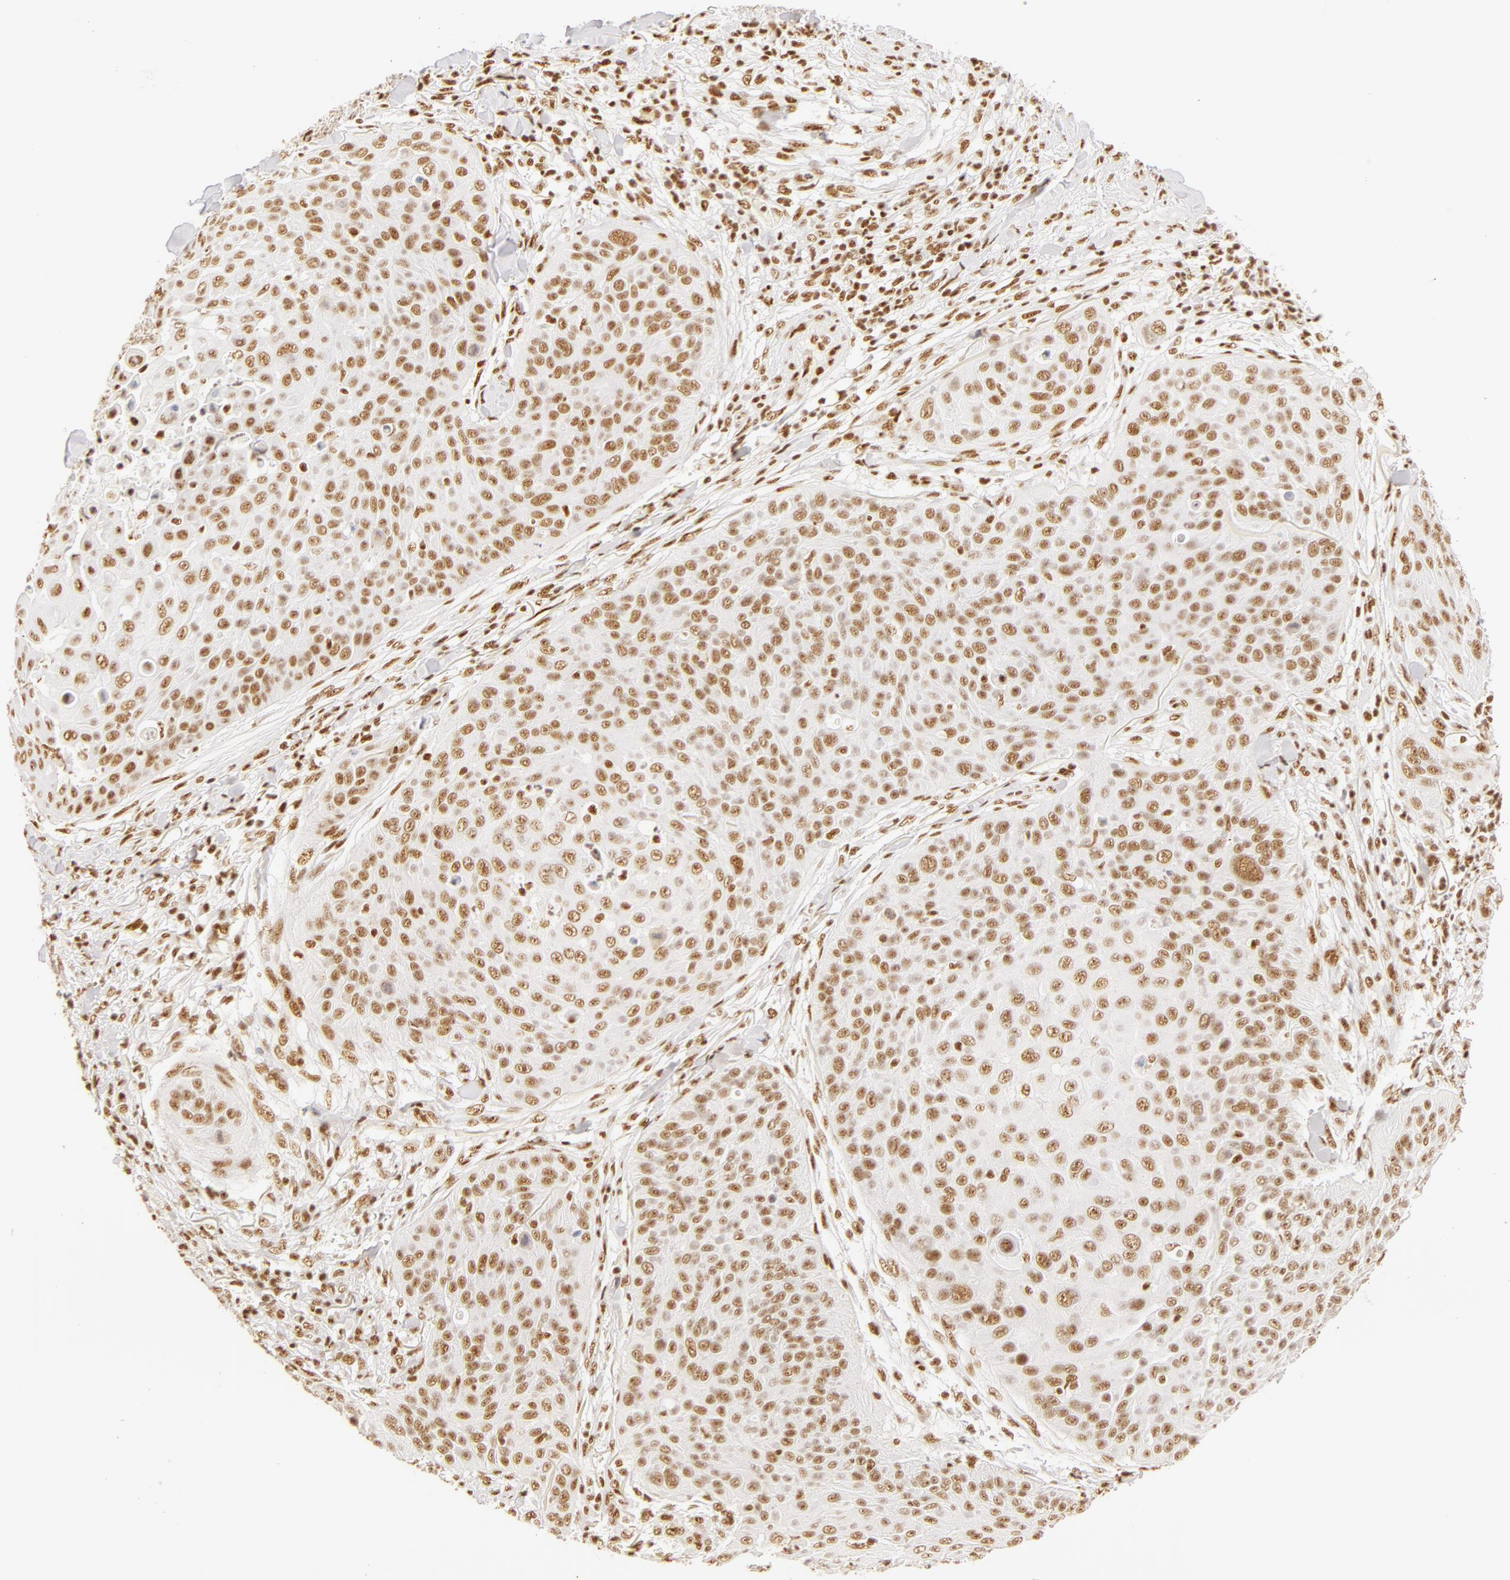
{"staining": {"intensity": "weak", "quantity": ">75%", "location": "nuclear"}, "tissue": "skin cancer", "cell_type": "Tumor cells", "image_type": "cancer", "snomed": [{"axis": "morphology", "description": "Squamous cell carcinoma, NOS"}, {"axis": "topography", "description": "Skin"}], "caption": "The immunohistochemical stain shows weak nuclear staining in tumor cells of squamous cell carcinoma (skin) tissue.", "gene": "RBM39", "patient": {"sex": "male", "age": 82}}